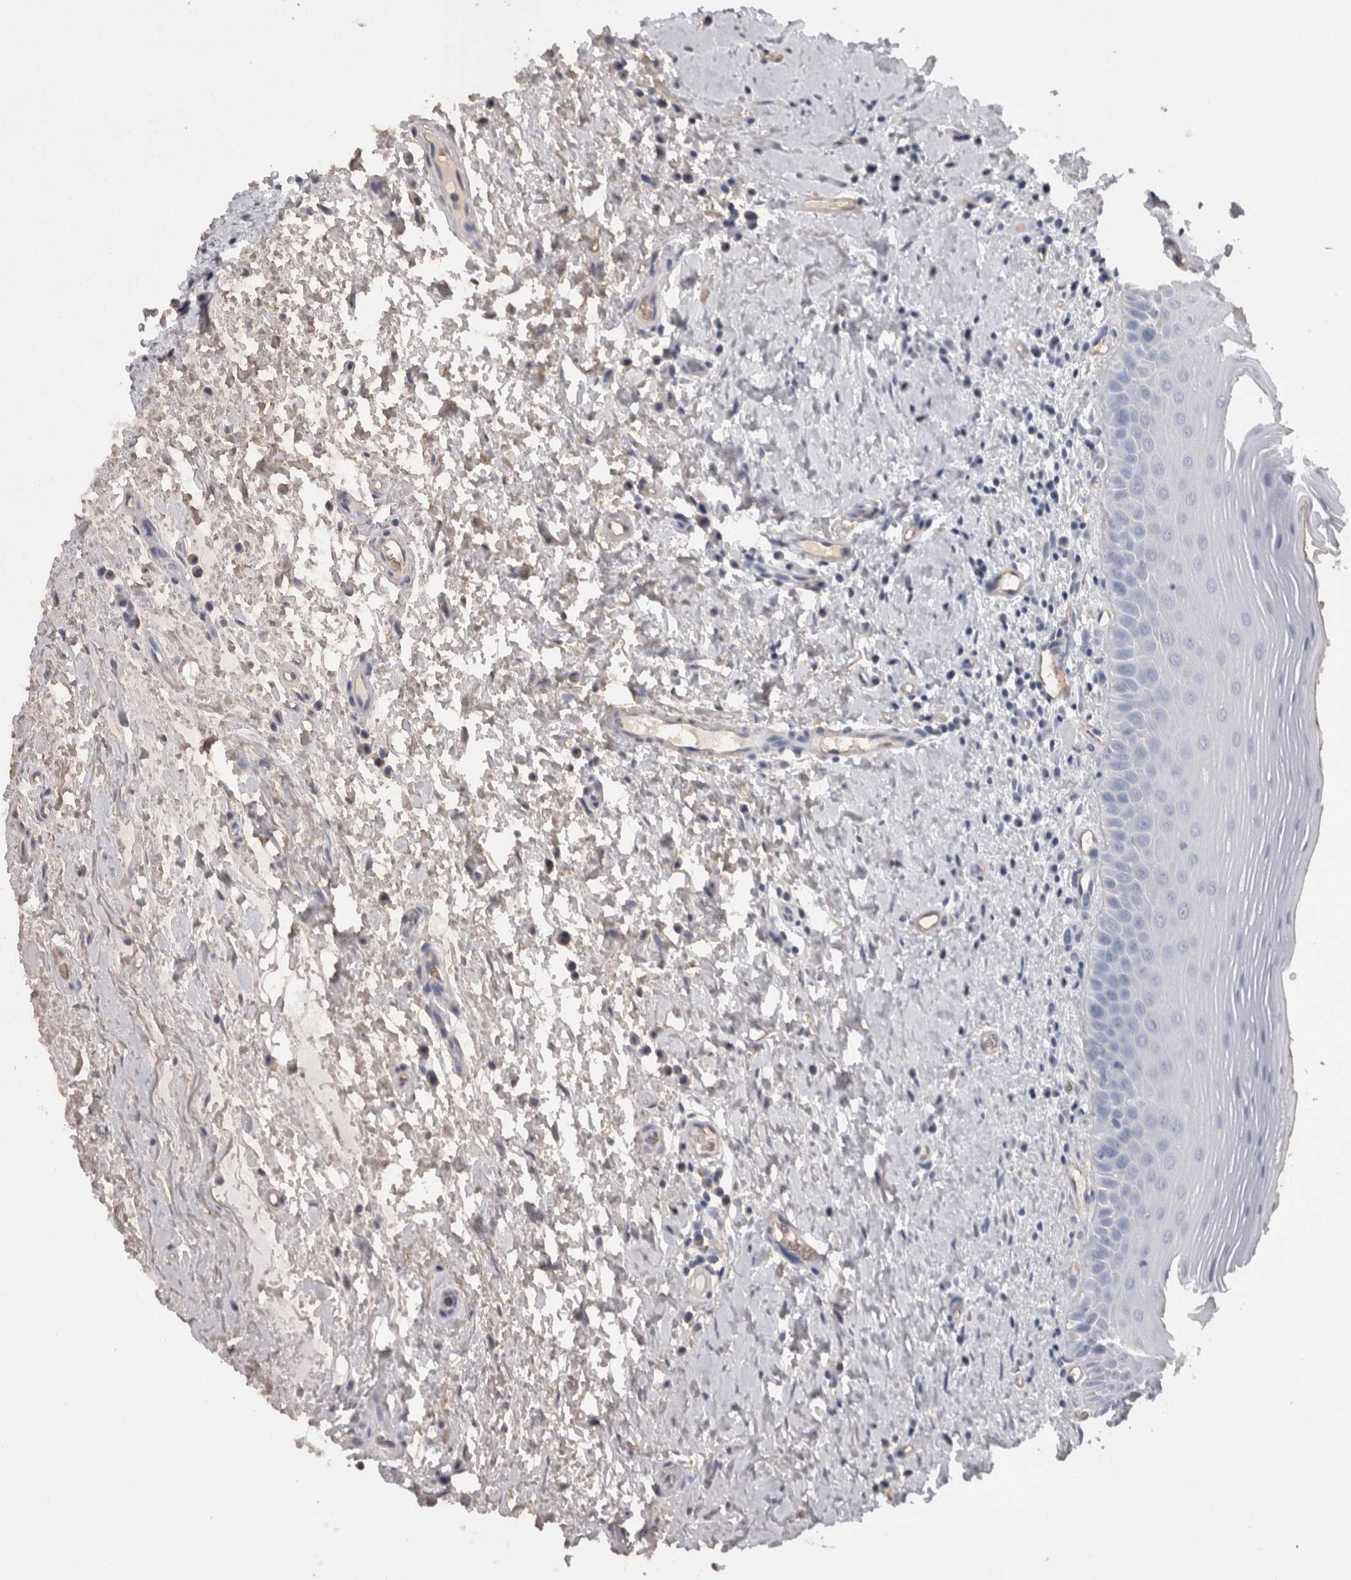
{"staining": {"intensity": "negative", "quantity": "none", "location": "none"}, "tissue": "oral mucosa", "cell_type": "Squamous epithelial cells", "image_type": "normal", "snomed": [{"axis": "morphology", "description": "Normal tissue, NOS"}, {"axis": "topography", "description": "Oral tissue"}], "caption": "High power microscopy photomicrograph of an immunohistochemistry (IHC) image of benign oral mucosa, revealing no significant expression in squamous epithelial cells. The staining was performed using DAB (3,3'-diaminobenzidine) to visualize the protein expression in brown, while the nuclei were stained in blue with hematoxylin (Magnification: 20x).", "gene": "STC1", "patient": {"sex": "male", "age": 82}}